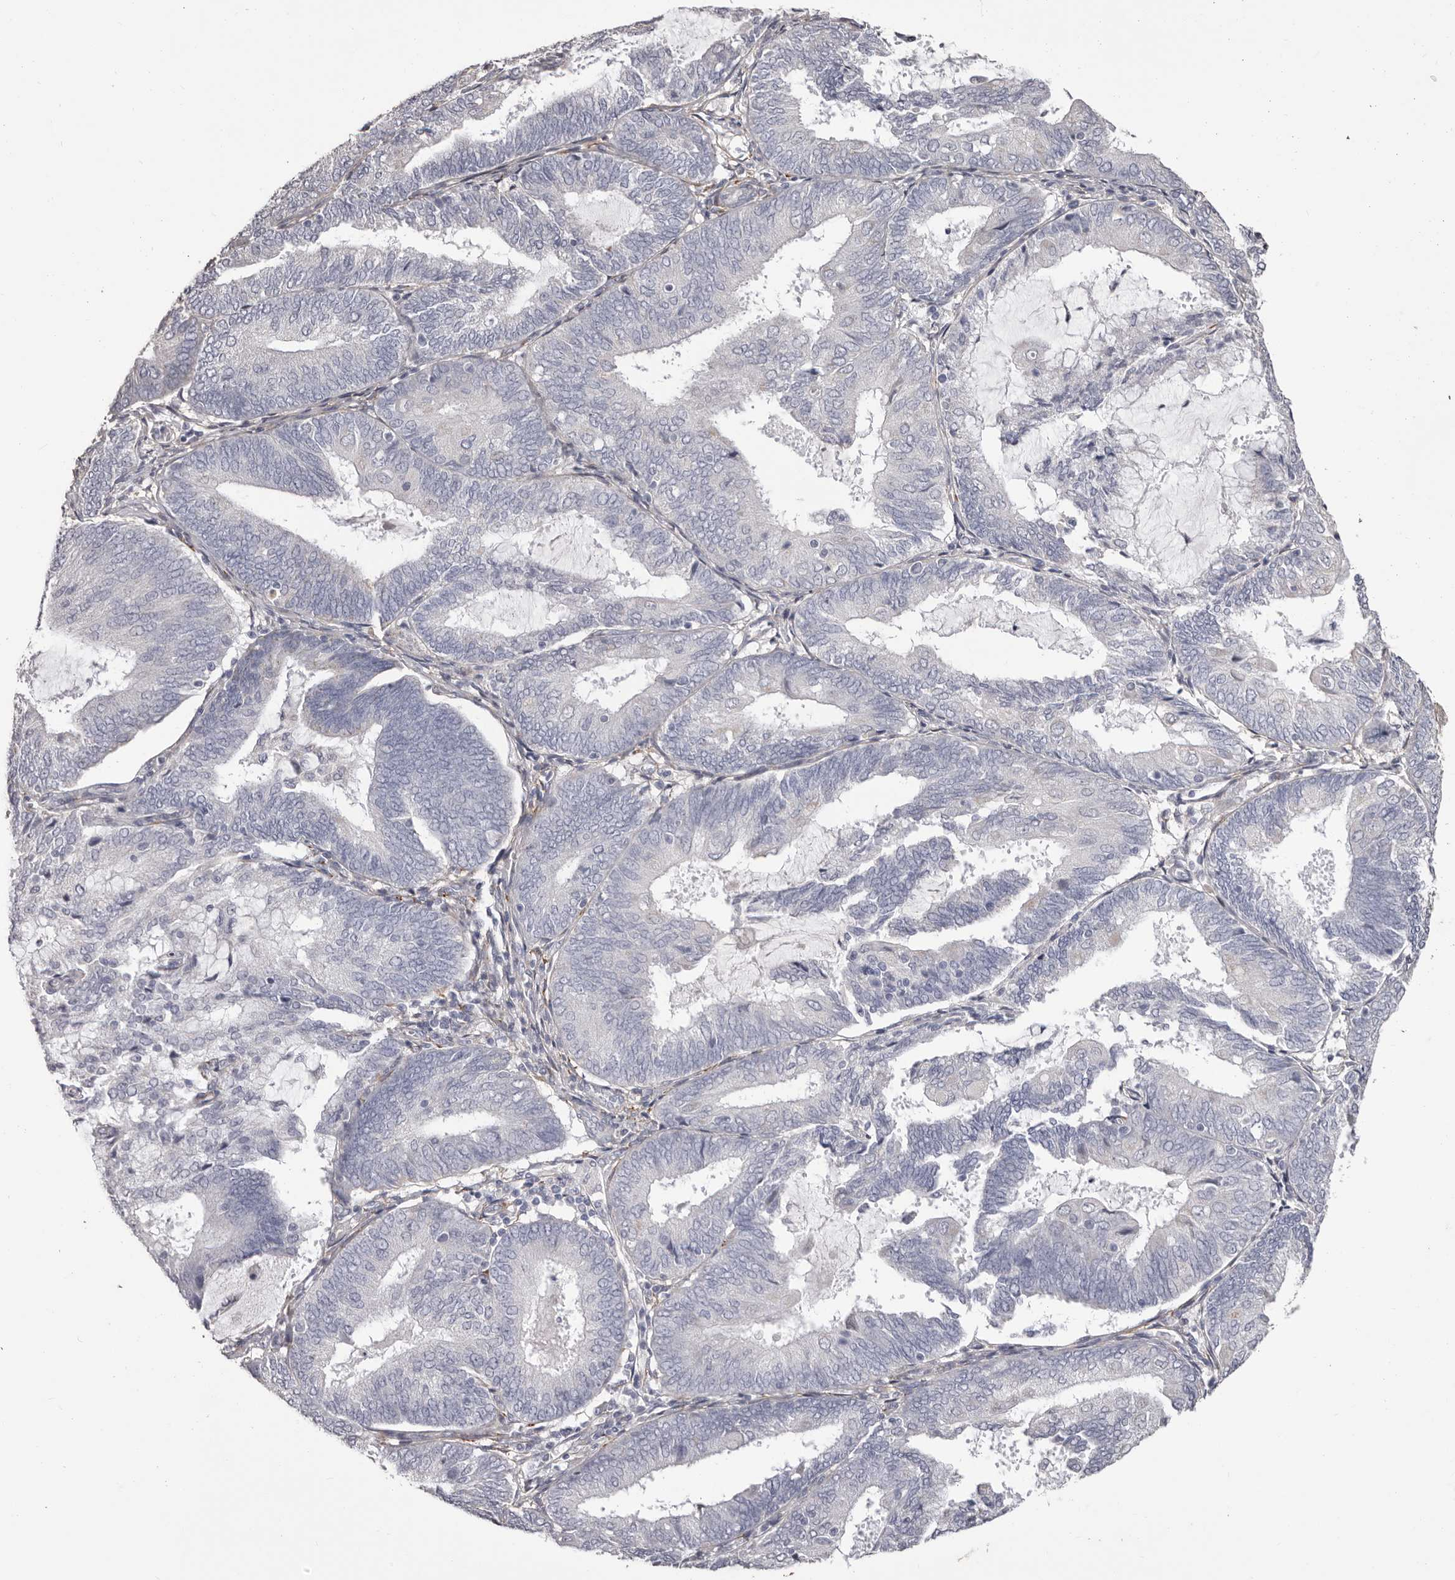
{"staining": {"intensity": "negative", "quantity": "none", "location": "none"}, "tissue": "endometrial cancer", "cell_type": "Tumor cells", "image_type": "cancer", "snomed": [{"axis": "morphology", "description": "Adenocarcinoma, NOS"}, {"axis": "topography", "description": "Endometrium"}], "caption": "Tumor cells are negative for brown protein staining in endometrial adenocarcinoma. (IHC, brightfield microscopy, high magnification).", "gene": "COL6A1", "patient": {"sex": "female", "age": 81}}